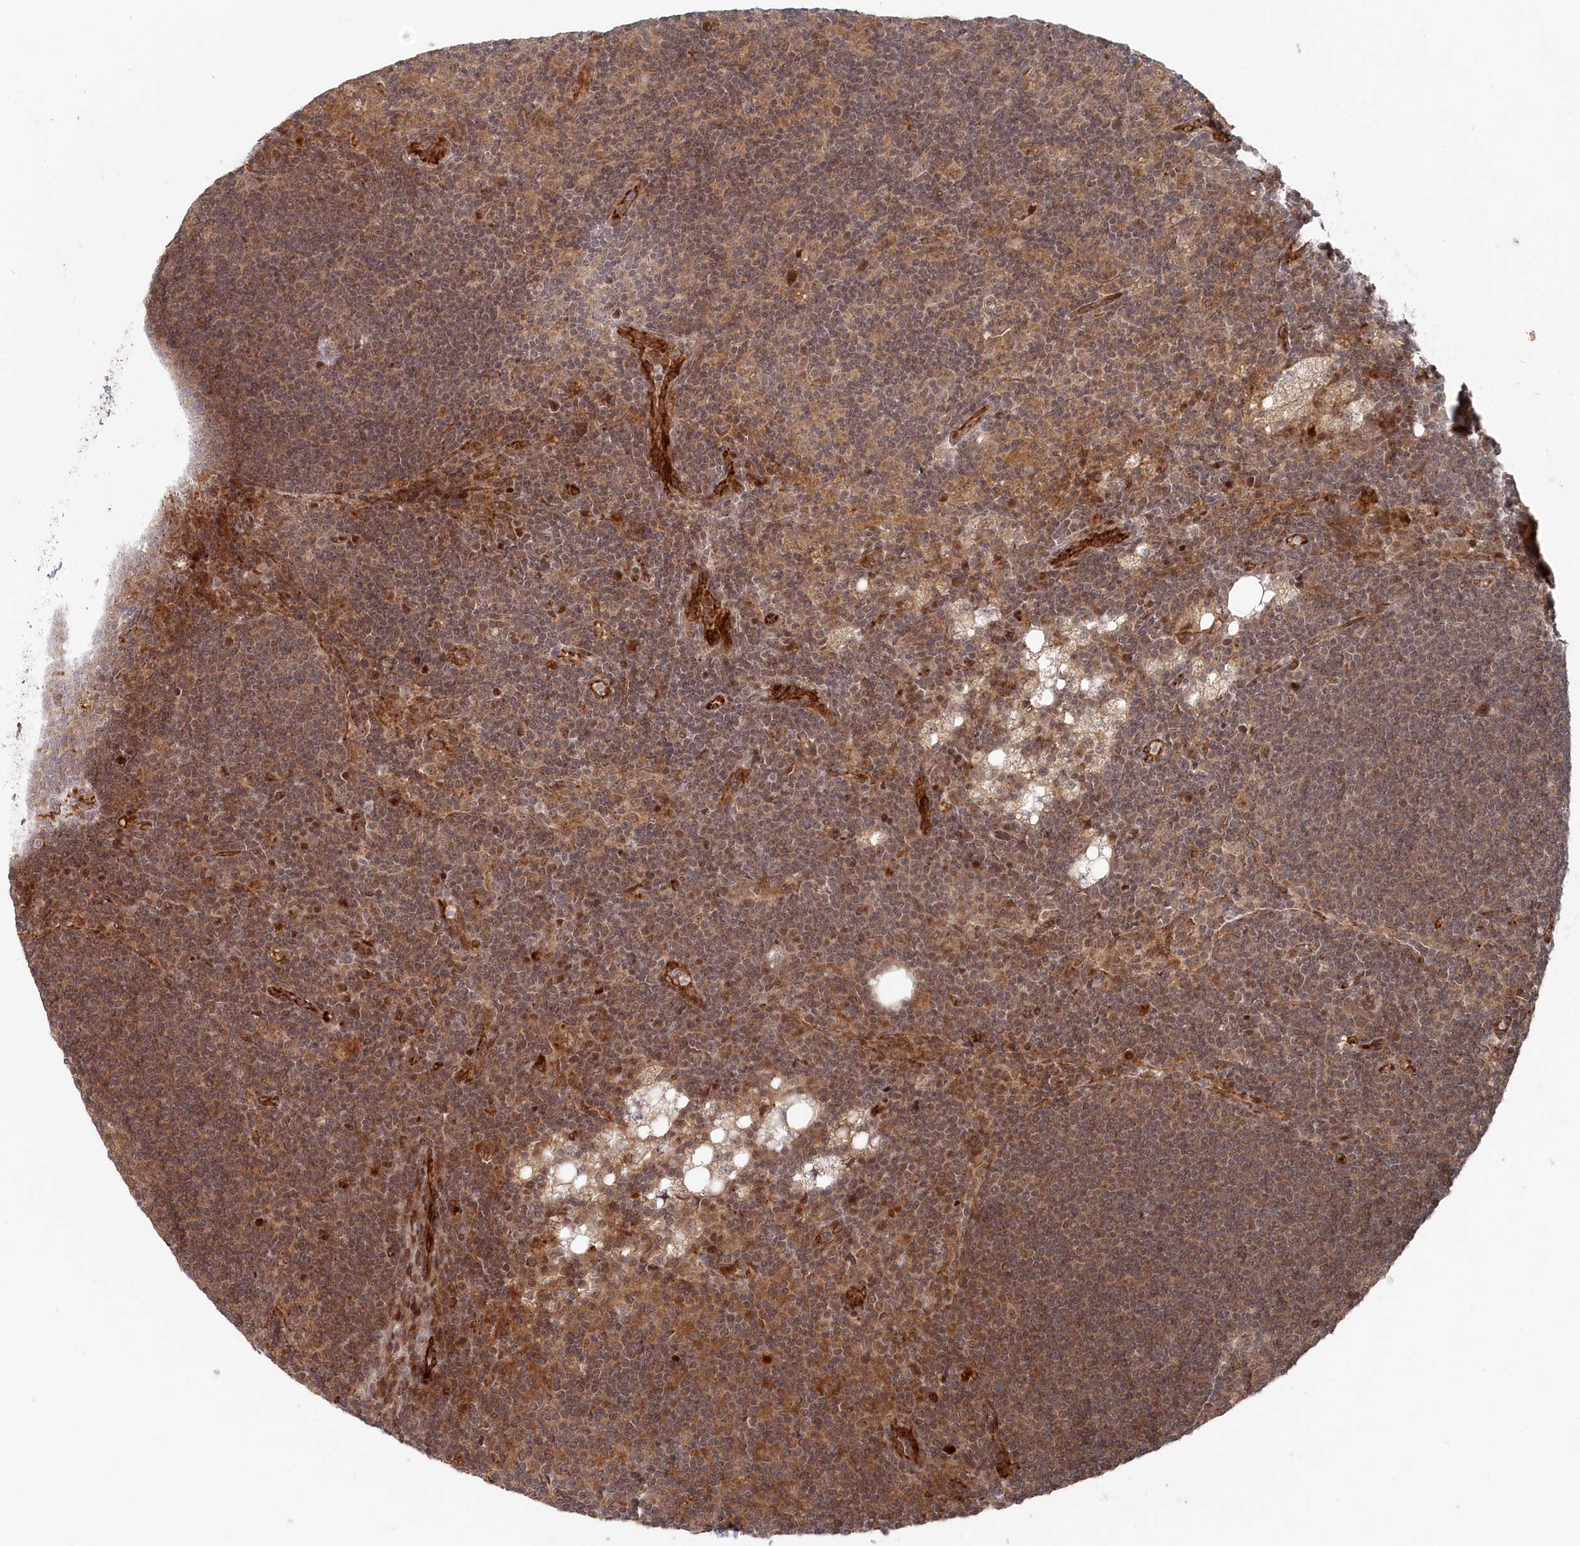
{"staining": {"intensity": "moderate", "quantity": "25%-75%", "location": "nuclear"}, "tissue": "lymph node", "cell_type": "Germinal center cells", "image_type": "normal", "snomed": [{"axis": "morphology", "description": "Normal tissue, NOS"}, {"axis": "topography", "description": "Lymph node"}], "caption": "Protein staining of normal lymph node exhibits moderate nuclear staining in approximately 25%-75% of germinal center cells.", "gene": "POLR3A", "patient": {"sex": "male", "age": 69}}